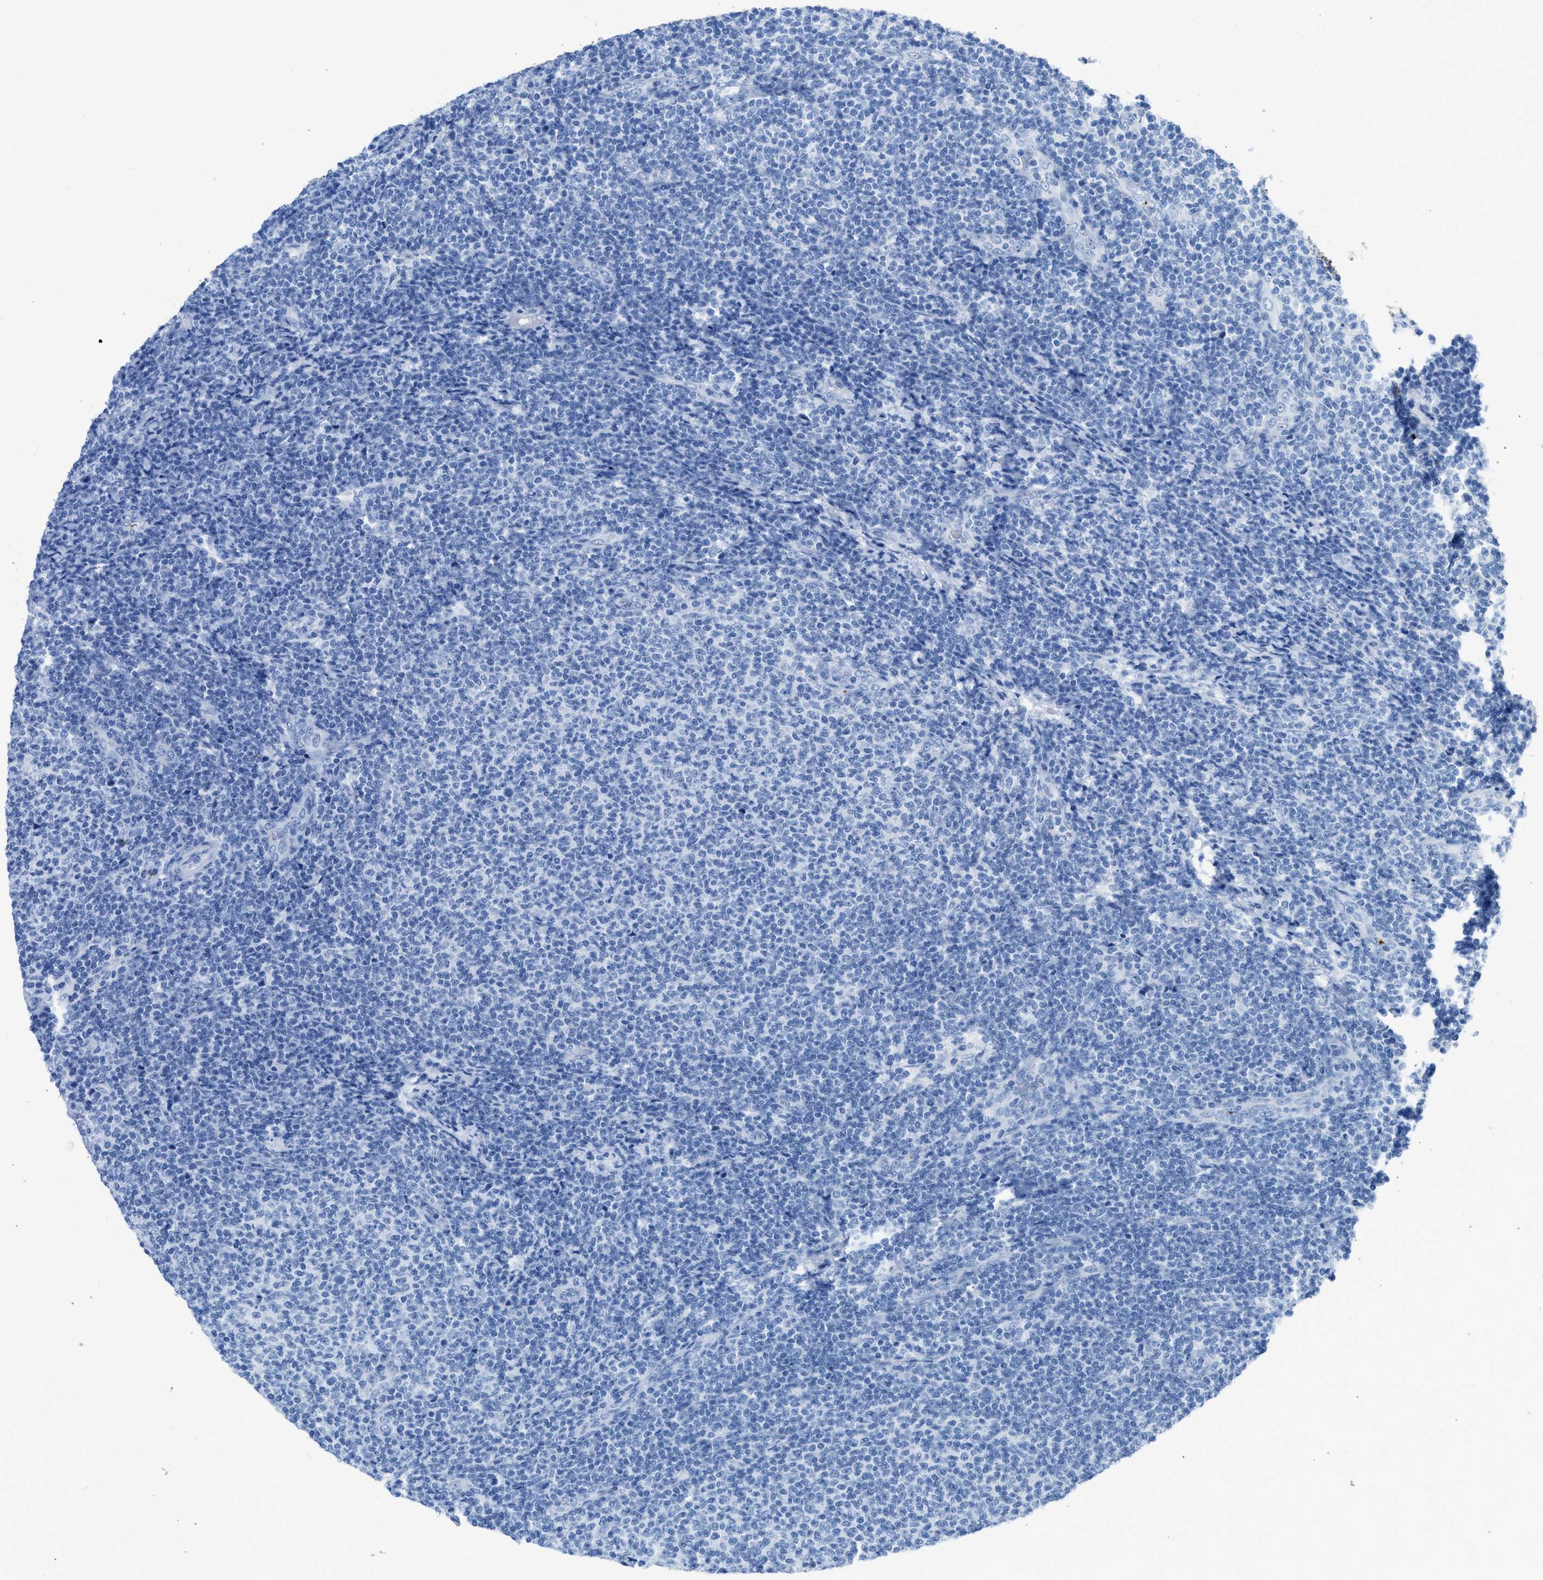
{"staining": {"intensity": "negative", "quantity": "none", "location": "none"}, "tissue": "lymphoma", "cell_type": "Tumor cells", "image_type": "cancer", "snomed": [{"axis": "morphology", "description": "Malignant lymphoma, non-Hodgkin's type, Low grade"}, {"axis": "topography", "description": "Lymph node"}], "caption": "Low-grade malignant lymphoma, non-Hodgkin's type stained for a protein using IHC shows no staining tumor cells.", "gene": "FAIM2", "patient": {"sex": "male", "age": 66}}